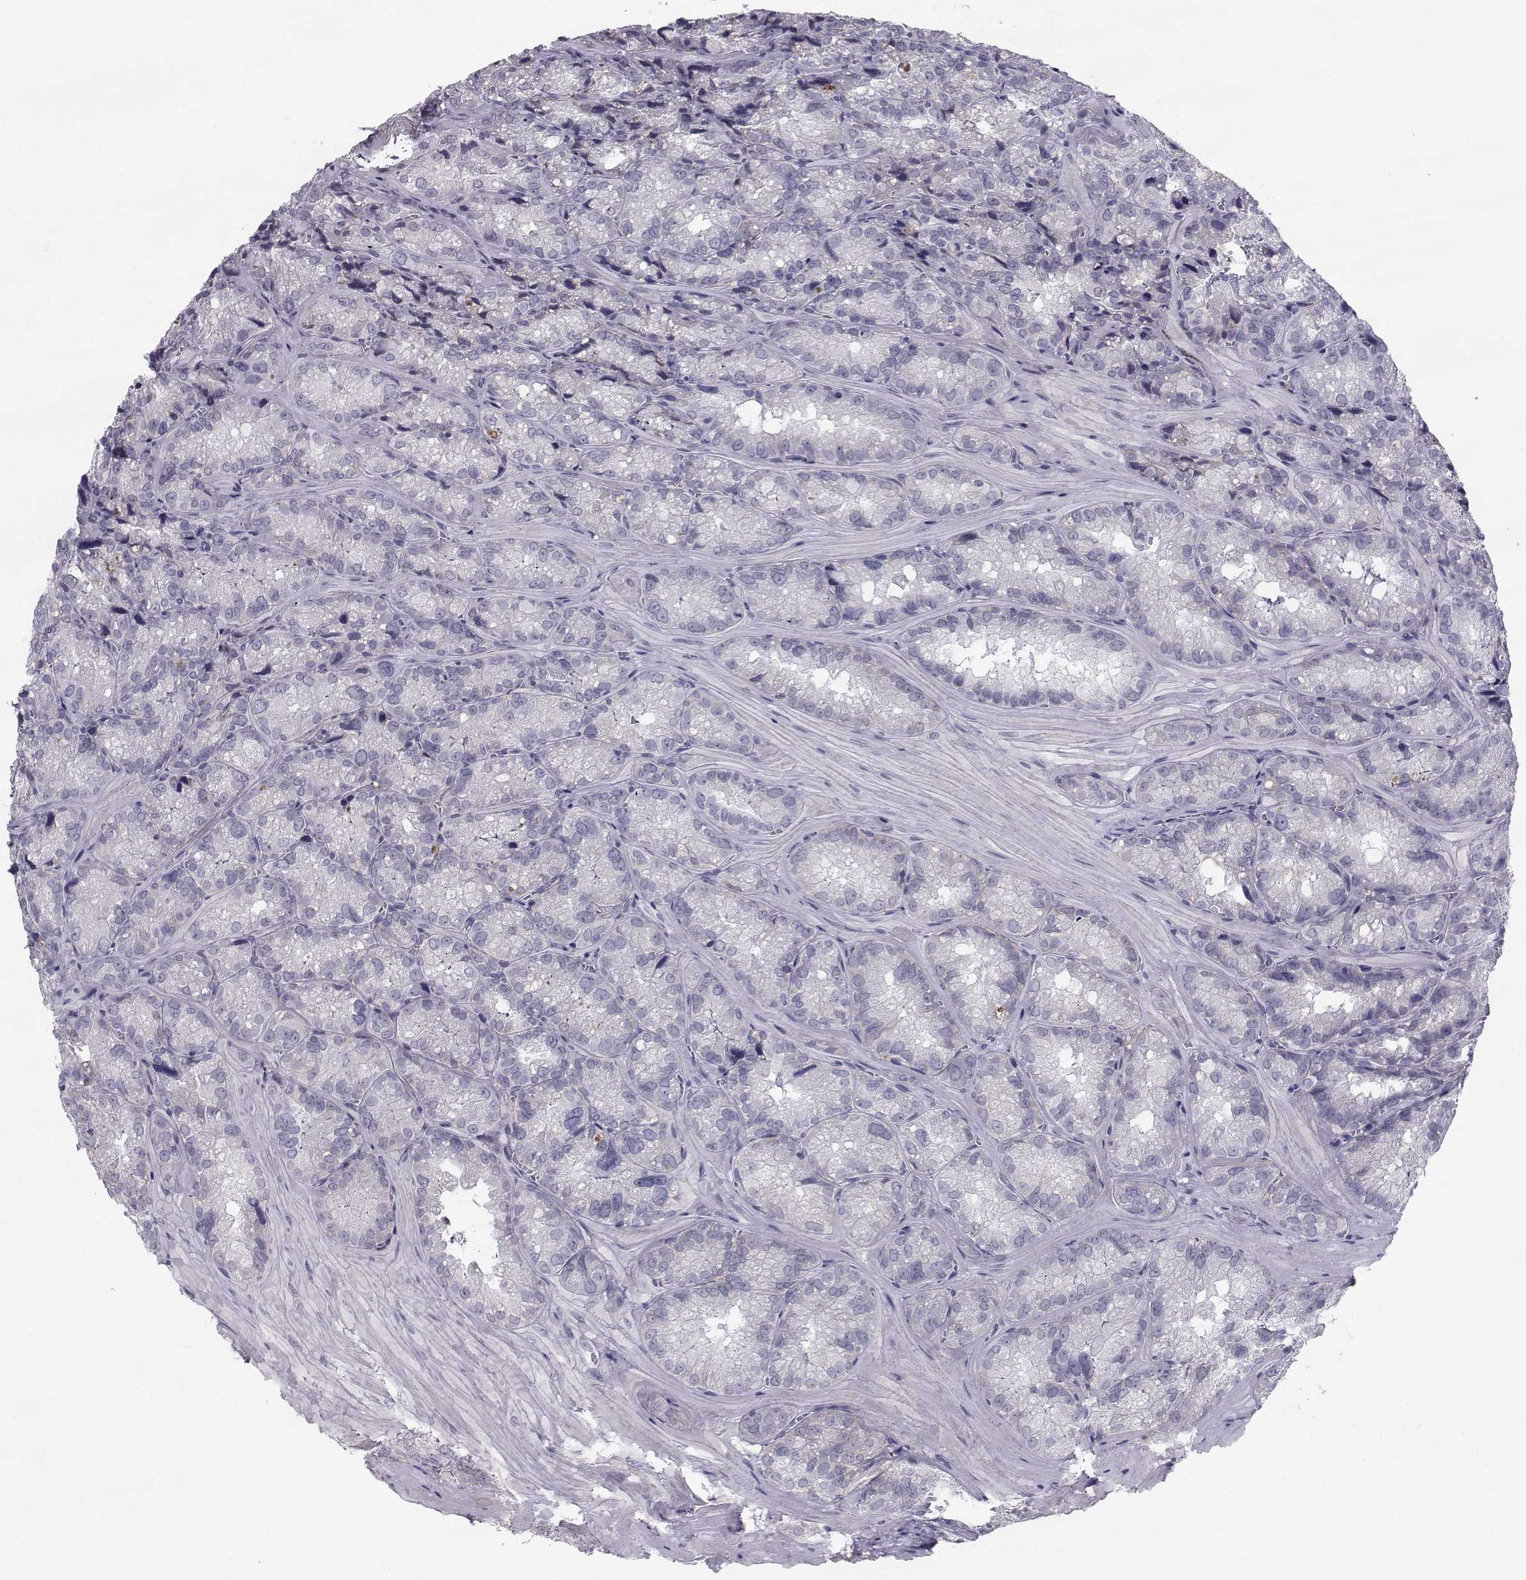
{"staining": {"intensity": "negative", "quantity": "none", "location": "none"}, "tissue": "seminal vesicle", "cell_type": "Glandular cells", "image_type": "normal", "snomed": [{"axis": "morphology", "description": "Normal tissue, NOS"}, {"axis": "topography", "description": "Seminal veicle"}], "caption": "An immunohistochemistry histopathology image of benign seminal vesicle is shown. There is no staining in glandular cells of seminal vesicle. (DAB immunohistochemistry (IHC) with hematoxylin counter stain).", "gene": "SPDYE4", "patient": {"sex": "male", "age": 57}}